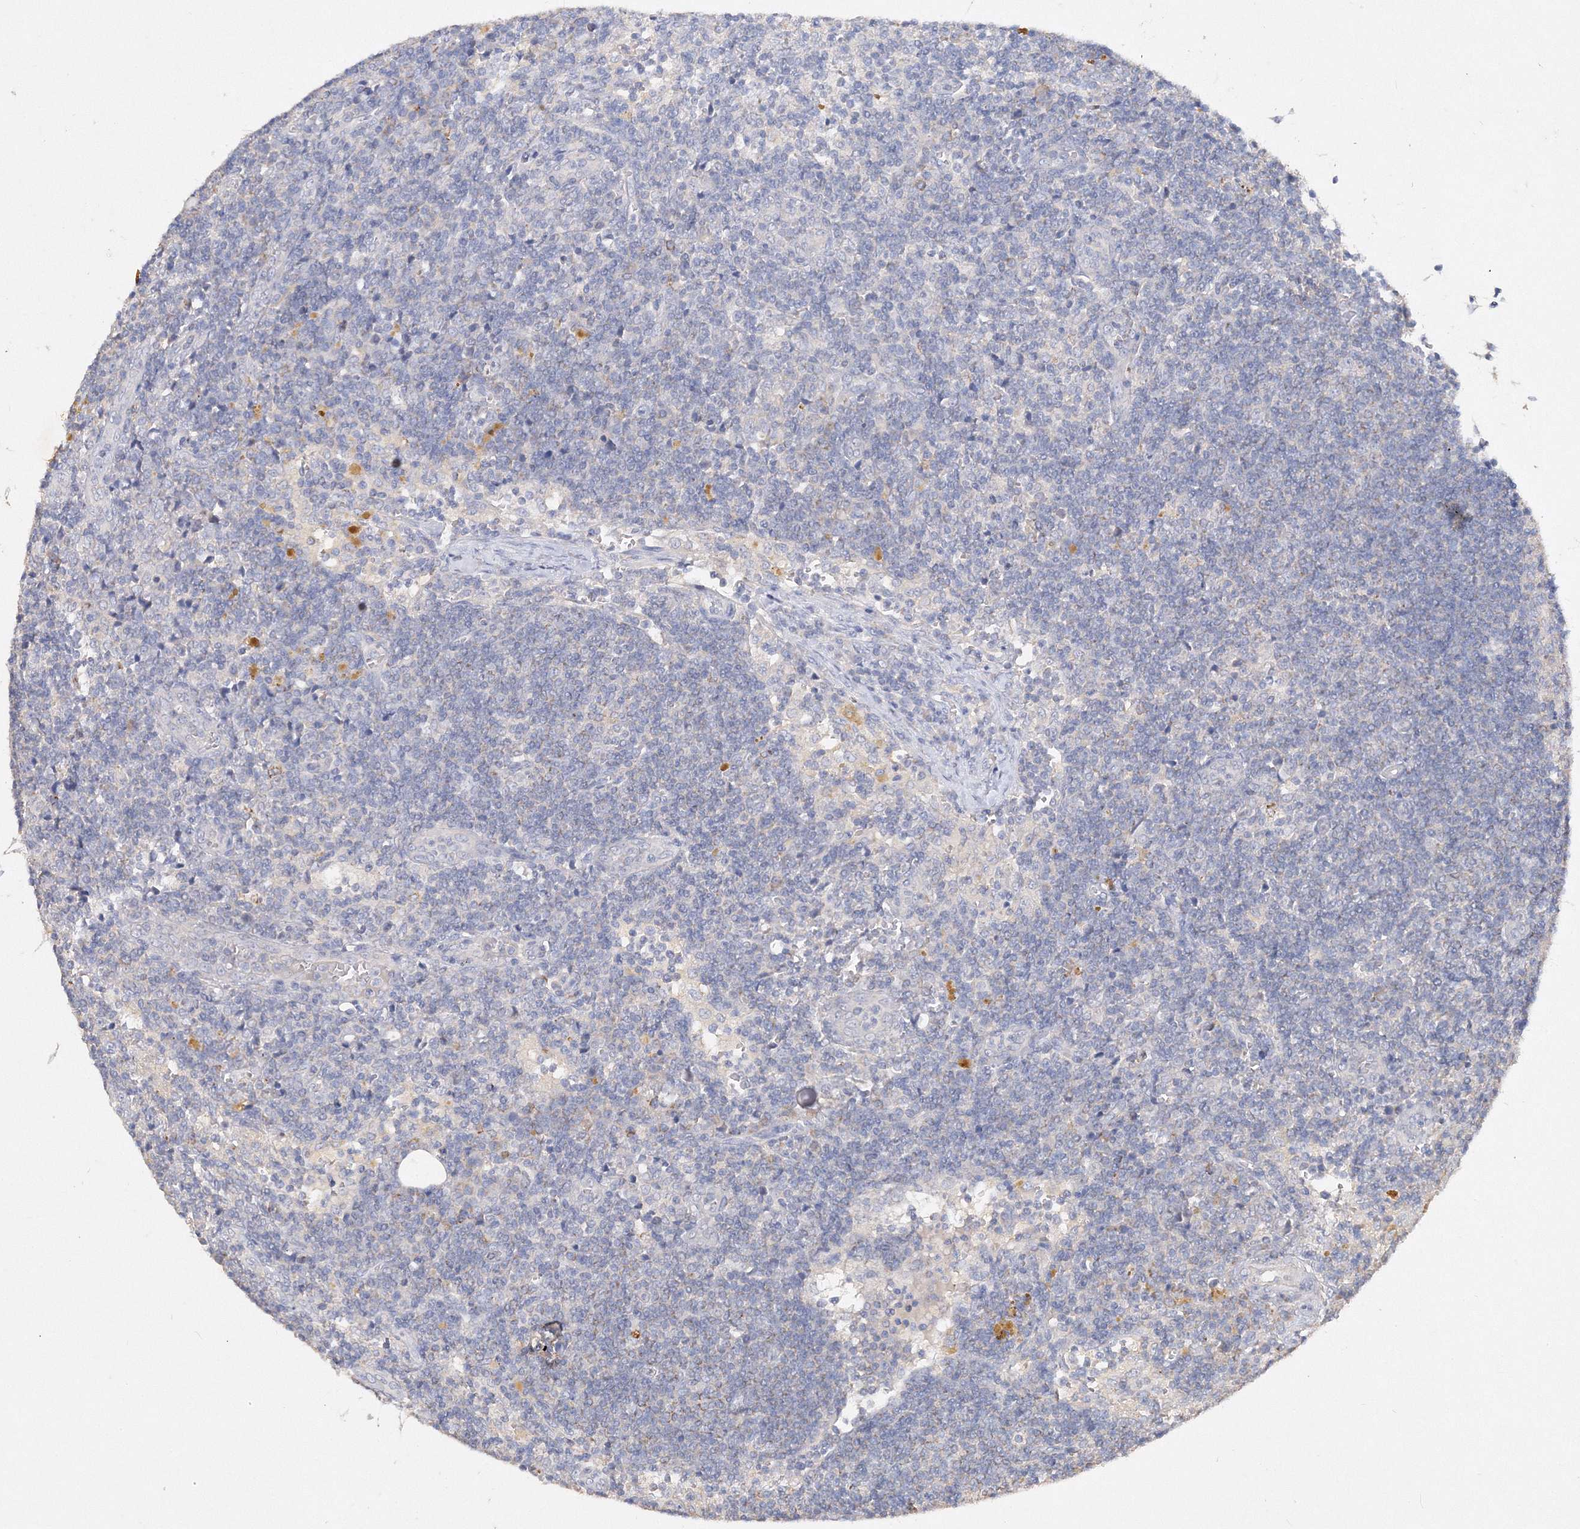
{"staining": {"intensity": "weak", "quantity": "<25%", "location": "cytoplasmic/membranous"}, "tissue": "lymph node", "cell_type": "Germinal center cells", "image_type": "normal", "snomed": [{"axis": "morphology", "description": "Normal tissue, NOS"}, {"axis": "morphology", "description": "Squamous cell carcinoma, metastatic, NOS"}, {"axis": "topography", "description": "Lymph node"}], "caption": "Immunohistochemistry image of benign lymph node: human lymph node stained with DAB (3,3'-diaminobenzidine) exhibits no significant protein staining in germinal center cells.", "gene": "GLS", "patient": {"sex": "male", "age": 73}}